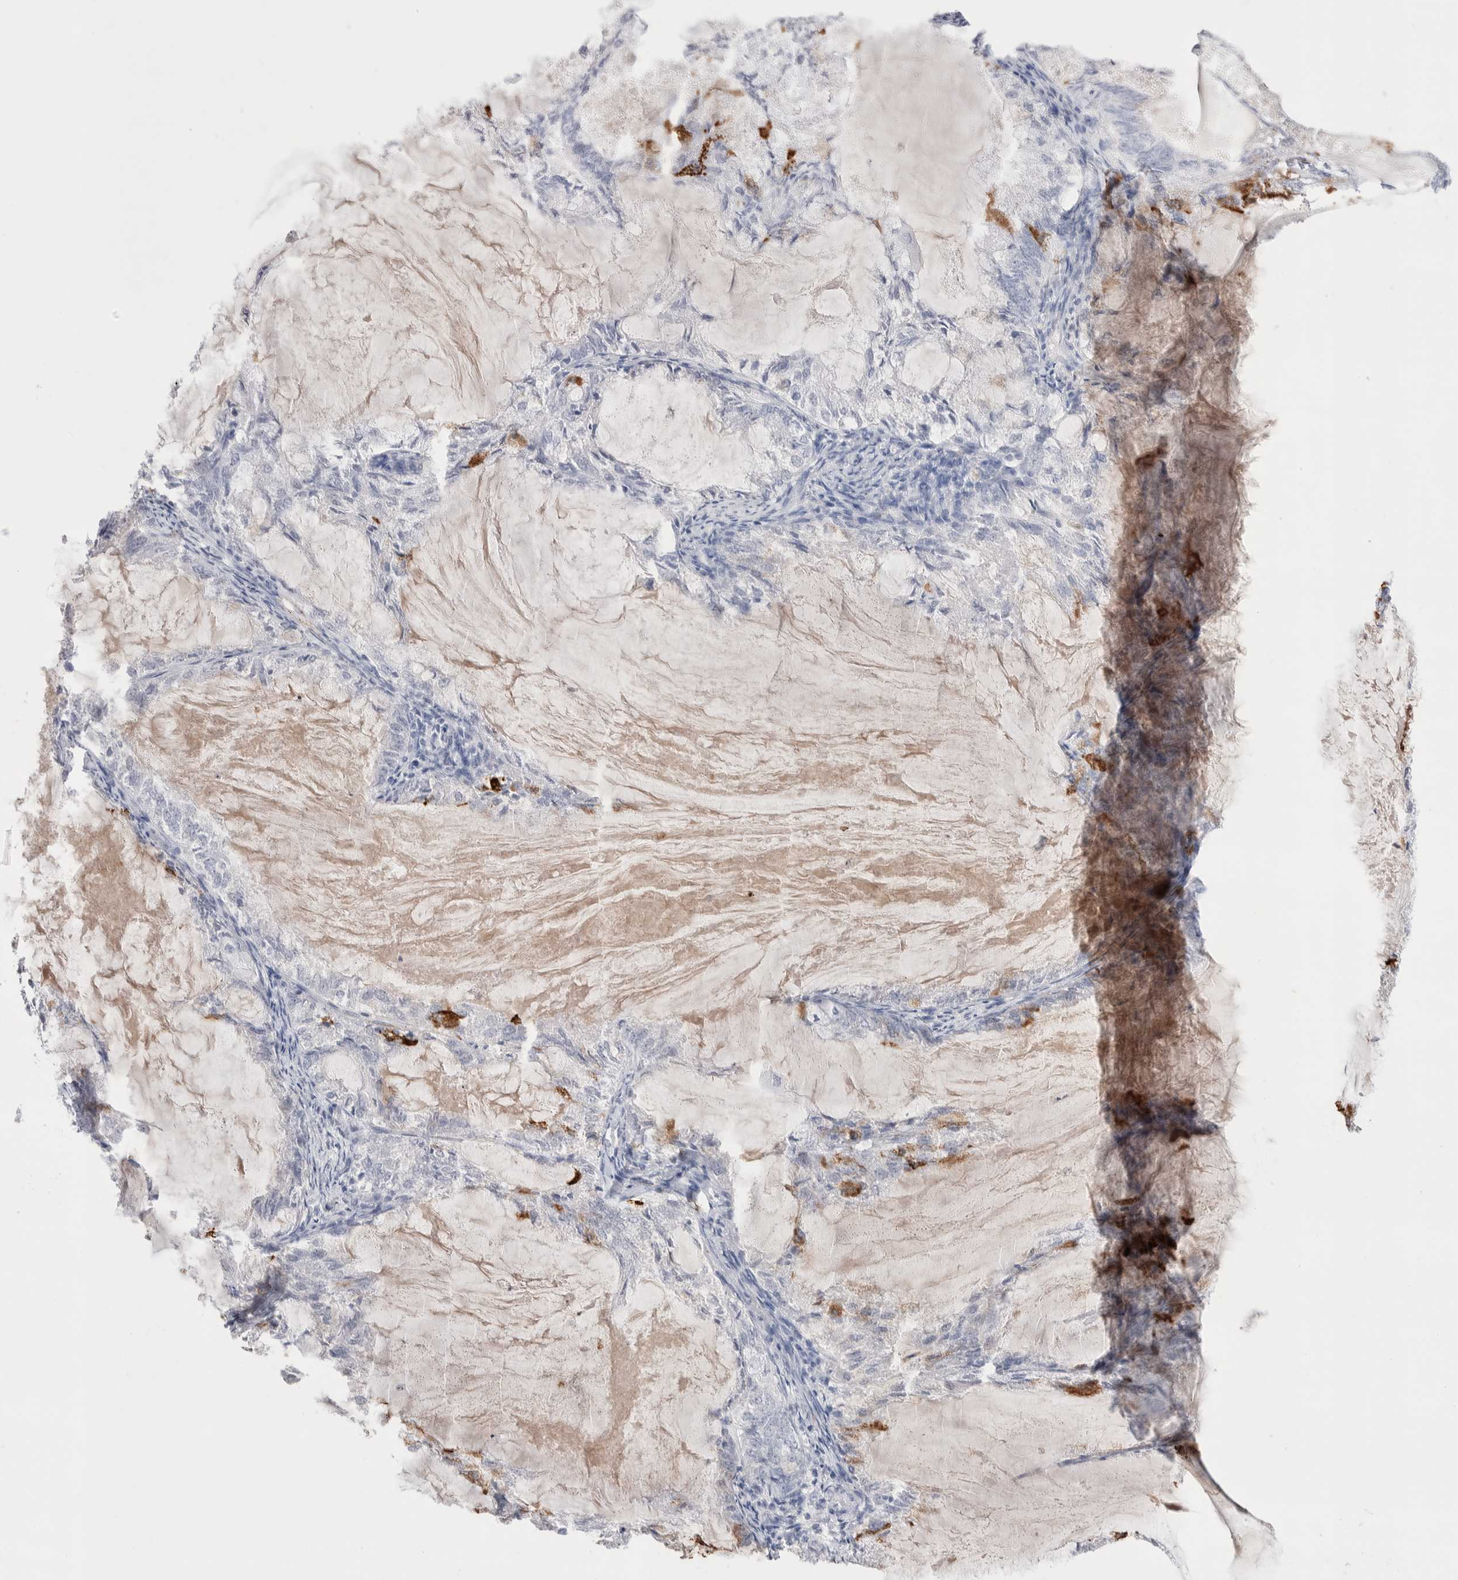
{"staining": {"intensity": "negative", "quantity": "none", "location": "none"}, "tissue": "endometrial cancer", "cell_type": "Tumor cells", "image_type": "cancer", "snomed": [{"axis": "morphology", "description": "Adenocarcinoma, NOS"}, {"axis": "topography", "description": "Endometrium"}], "caption": "Tumor cells are negative for protein expression in human endometrial cancer (adenocarcinoma). The staining is performed using DAB brown chromogen with nuclei counter-stained in using hematoxylin.", "gene": "SEPTIN4", "patient": {"sex": "female", "age": 86}}